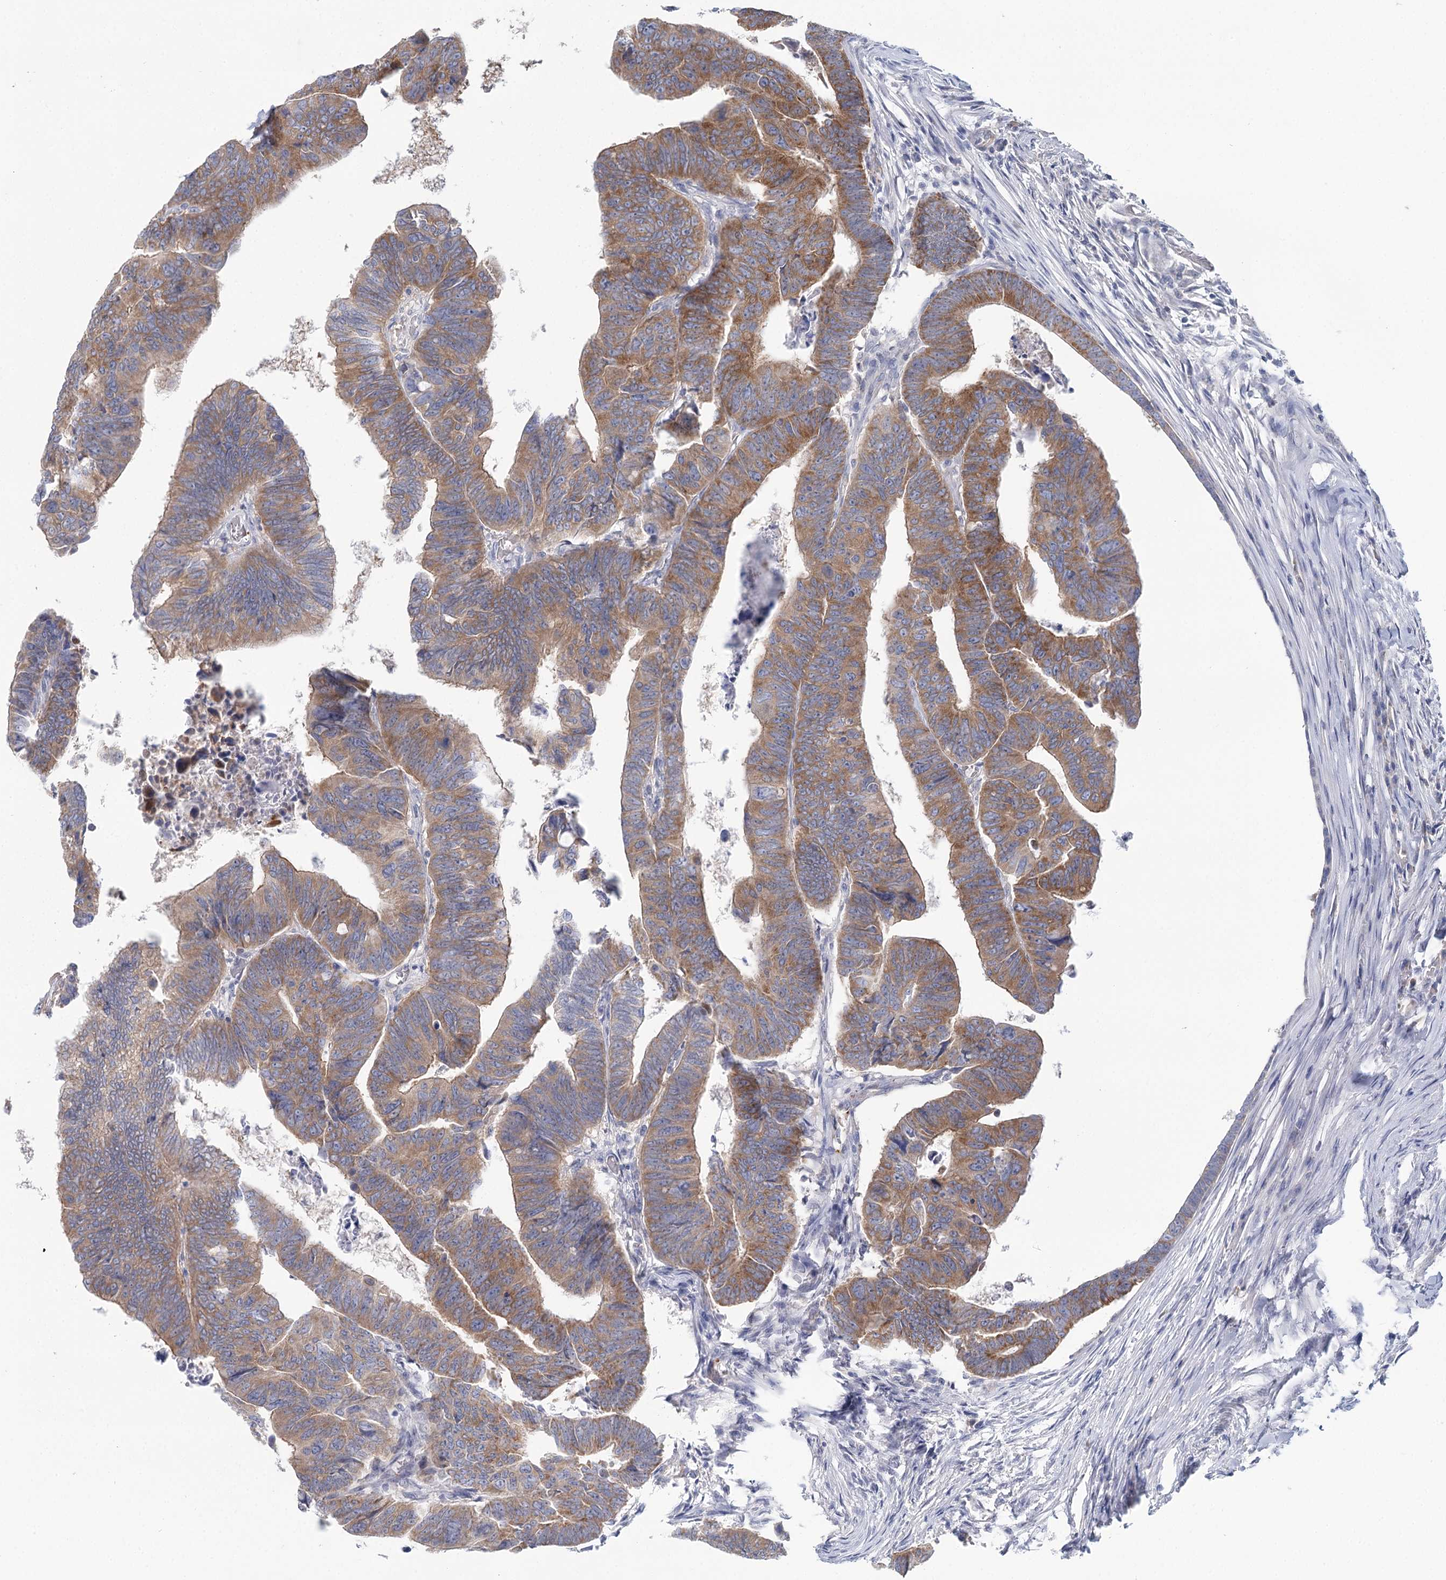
{"staining": {"intensity": "moderate", "quantity": ">75%", "location": "cytoplasmic/membranous"}, "tissue": "colorectal cancer", "cell_type": "Tumor cells", "image_type": "cancer", "snomed": [{"axis": "morphology", "description": "Adenocarcinoma, NOS"}, {"axis": "topography", "description": "Rectum"}], "caption": "Colorectal cancer (adenocarcinoma) tissue shows moderate cytoplasmic/membranous staining in about >75% of tumor cells, visualized by immunohistochemistry.", "gene": "ARHGAP44", "patient": {"sex": "female", "age": 65}}